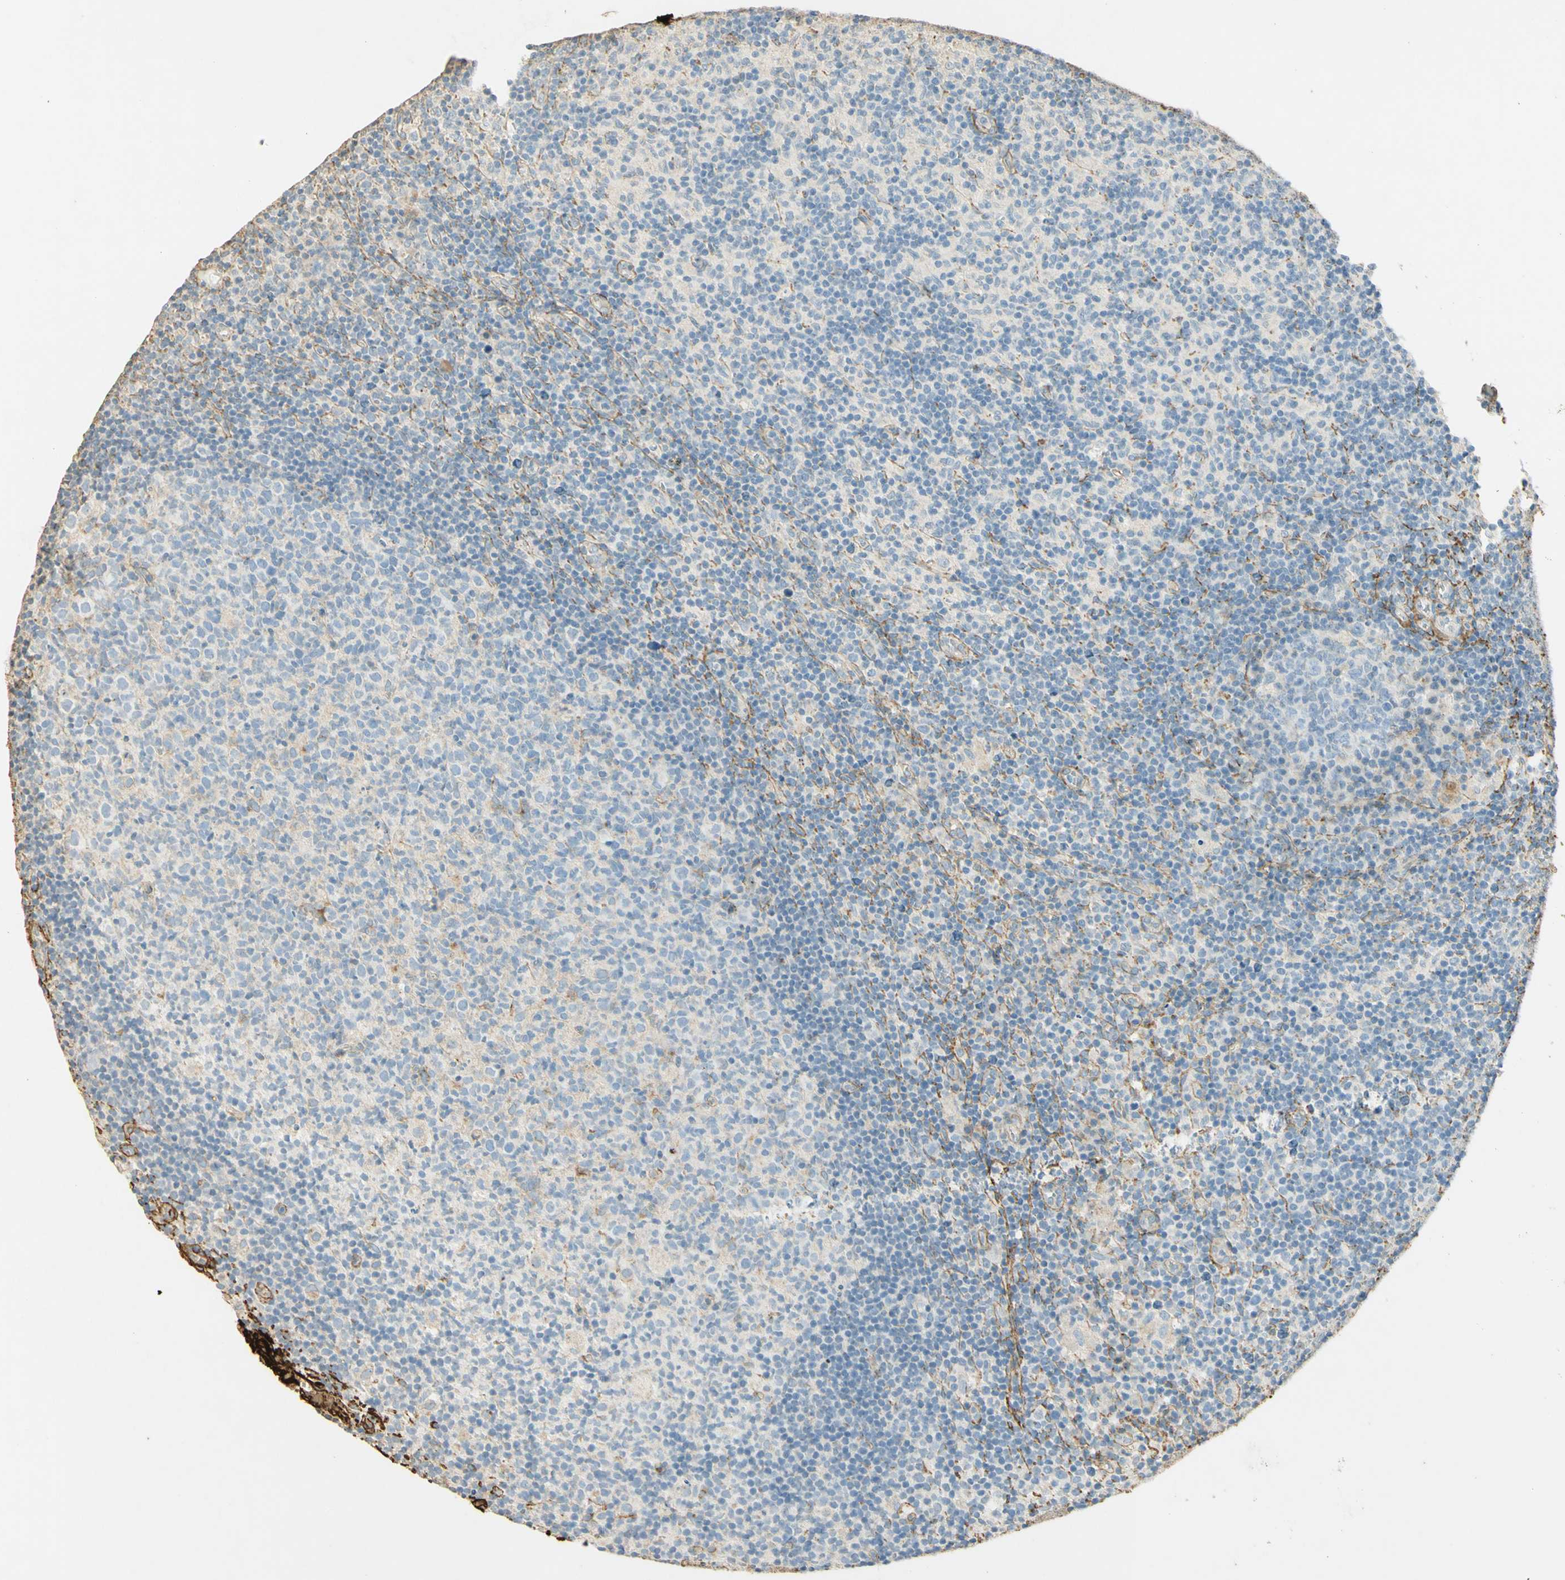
{"staining": {"intensity": "negative", "quantity": "none", "location": "none"}, "tissue": "lymph node", "cell_type": "Germinal center cells", "image_type": "normal", "snomed": [{"axis": "morphology", "description": "Normal tissue, NOS"}, {"axis": "morphology", "description": "Inflammation, NOS"}, {"axis": "topography", "description": "Lymph node"}], "caption": "A high-resolution micrograph shows immunohistochemistry staining of benign lymph node, which displays no significant positivity in germinal center cells. (DAB IHC visualized using brightfield microscopy, high magnification).", "gene": "TNN", "patient": {"sex": "male", "age": 55}}